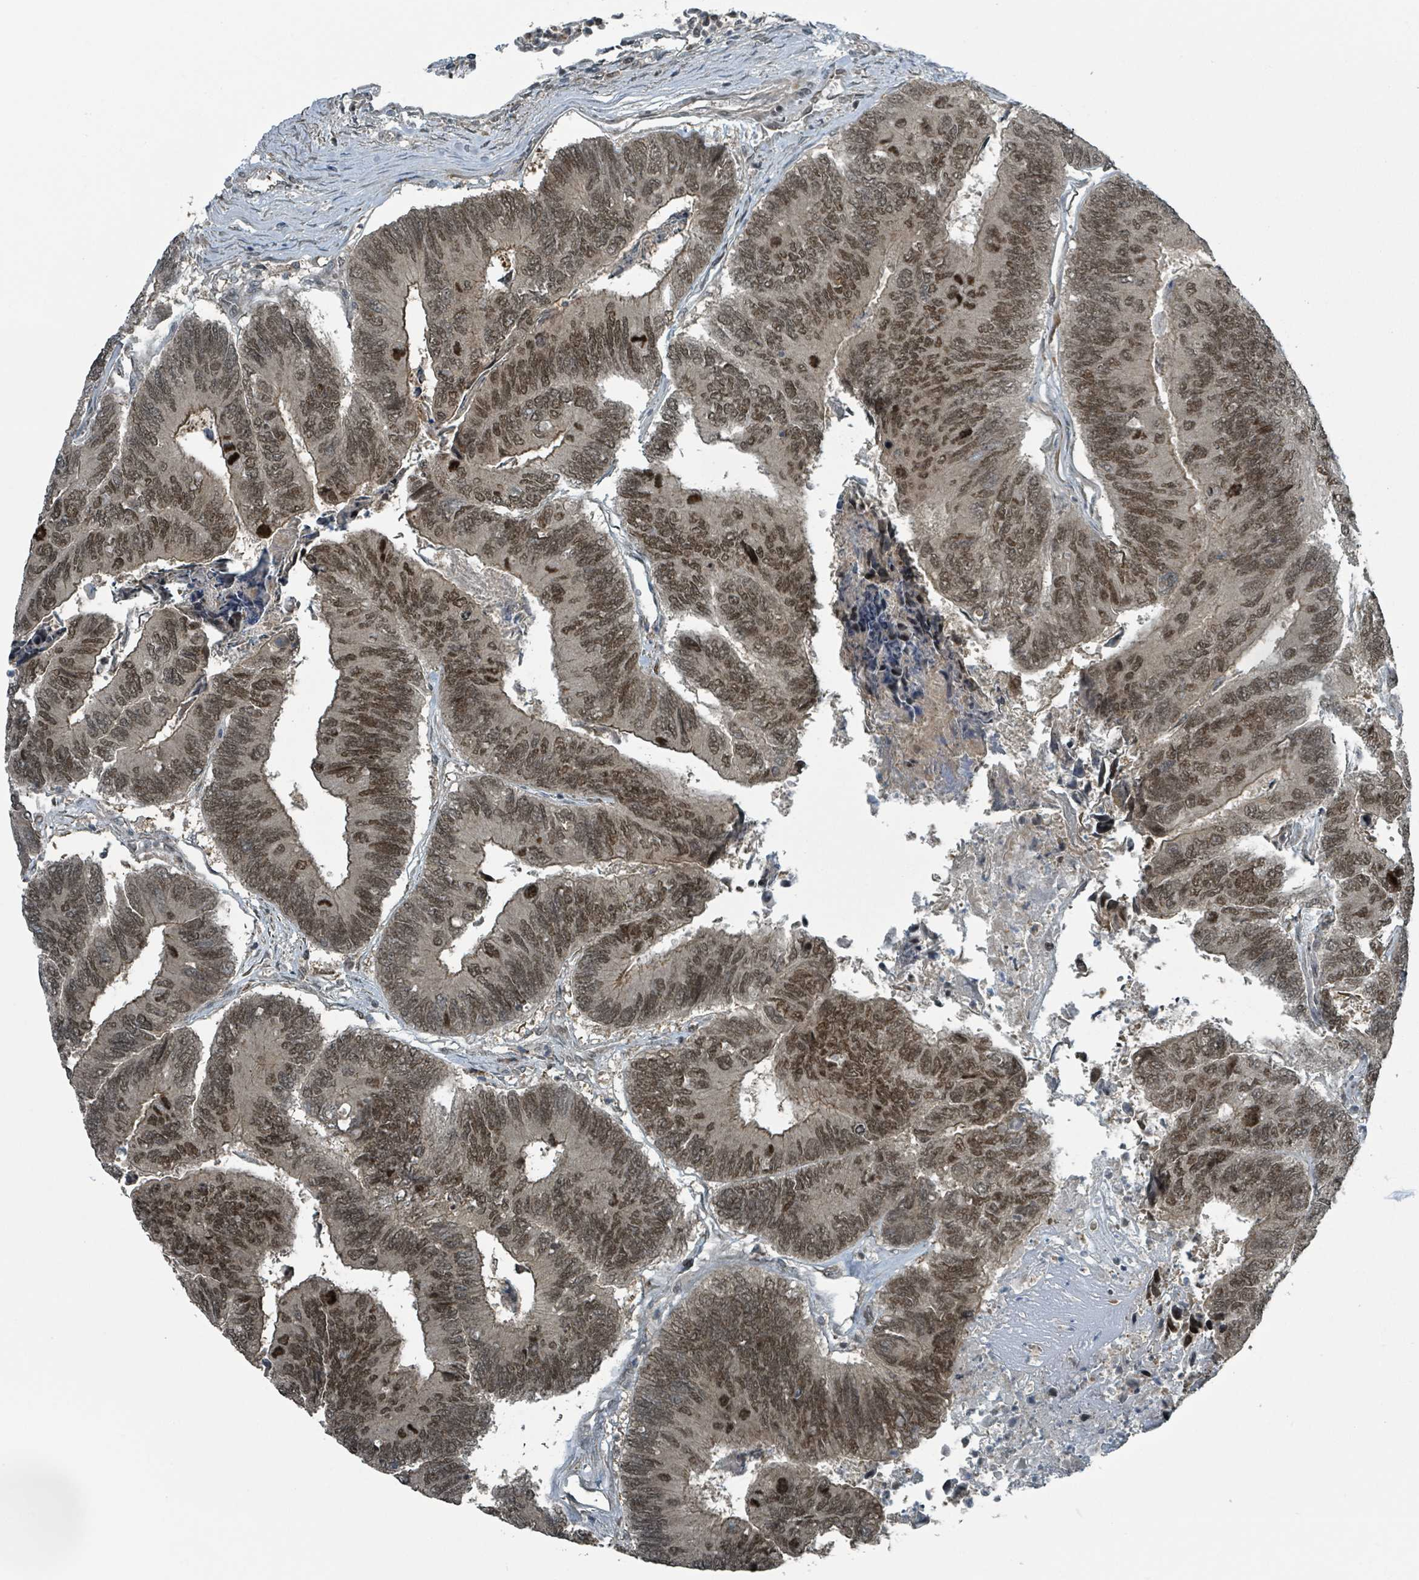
{"staining": {"intensity": "moderate", "quantity": ">75%", "location": "cytoplasmic/membranous,nuclear"}, "tissue": "colorectal cancer", "cell_type": "Tumor cells", "image_type": "cancer", "snomed": [{"axis": "morphology", "description": "Adenocarcinoma, NOS"}, {"axis": "topography", "description": "Colon"}], "caption": "DAB (3,3'-diaminobenzidine) immunohistochemical staining of human colorectal adenocarcinoma shows moderate cytoplasmic/membranous and nuclear protein staining in about >75% of tumor cells.", "gene": "PHIP", "patient": {"sex": "female", "age": 67}}